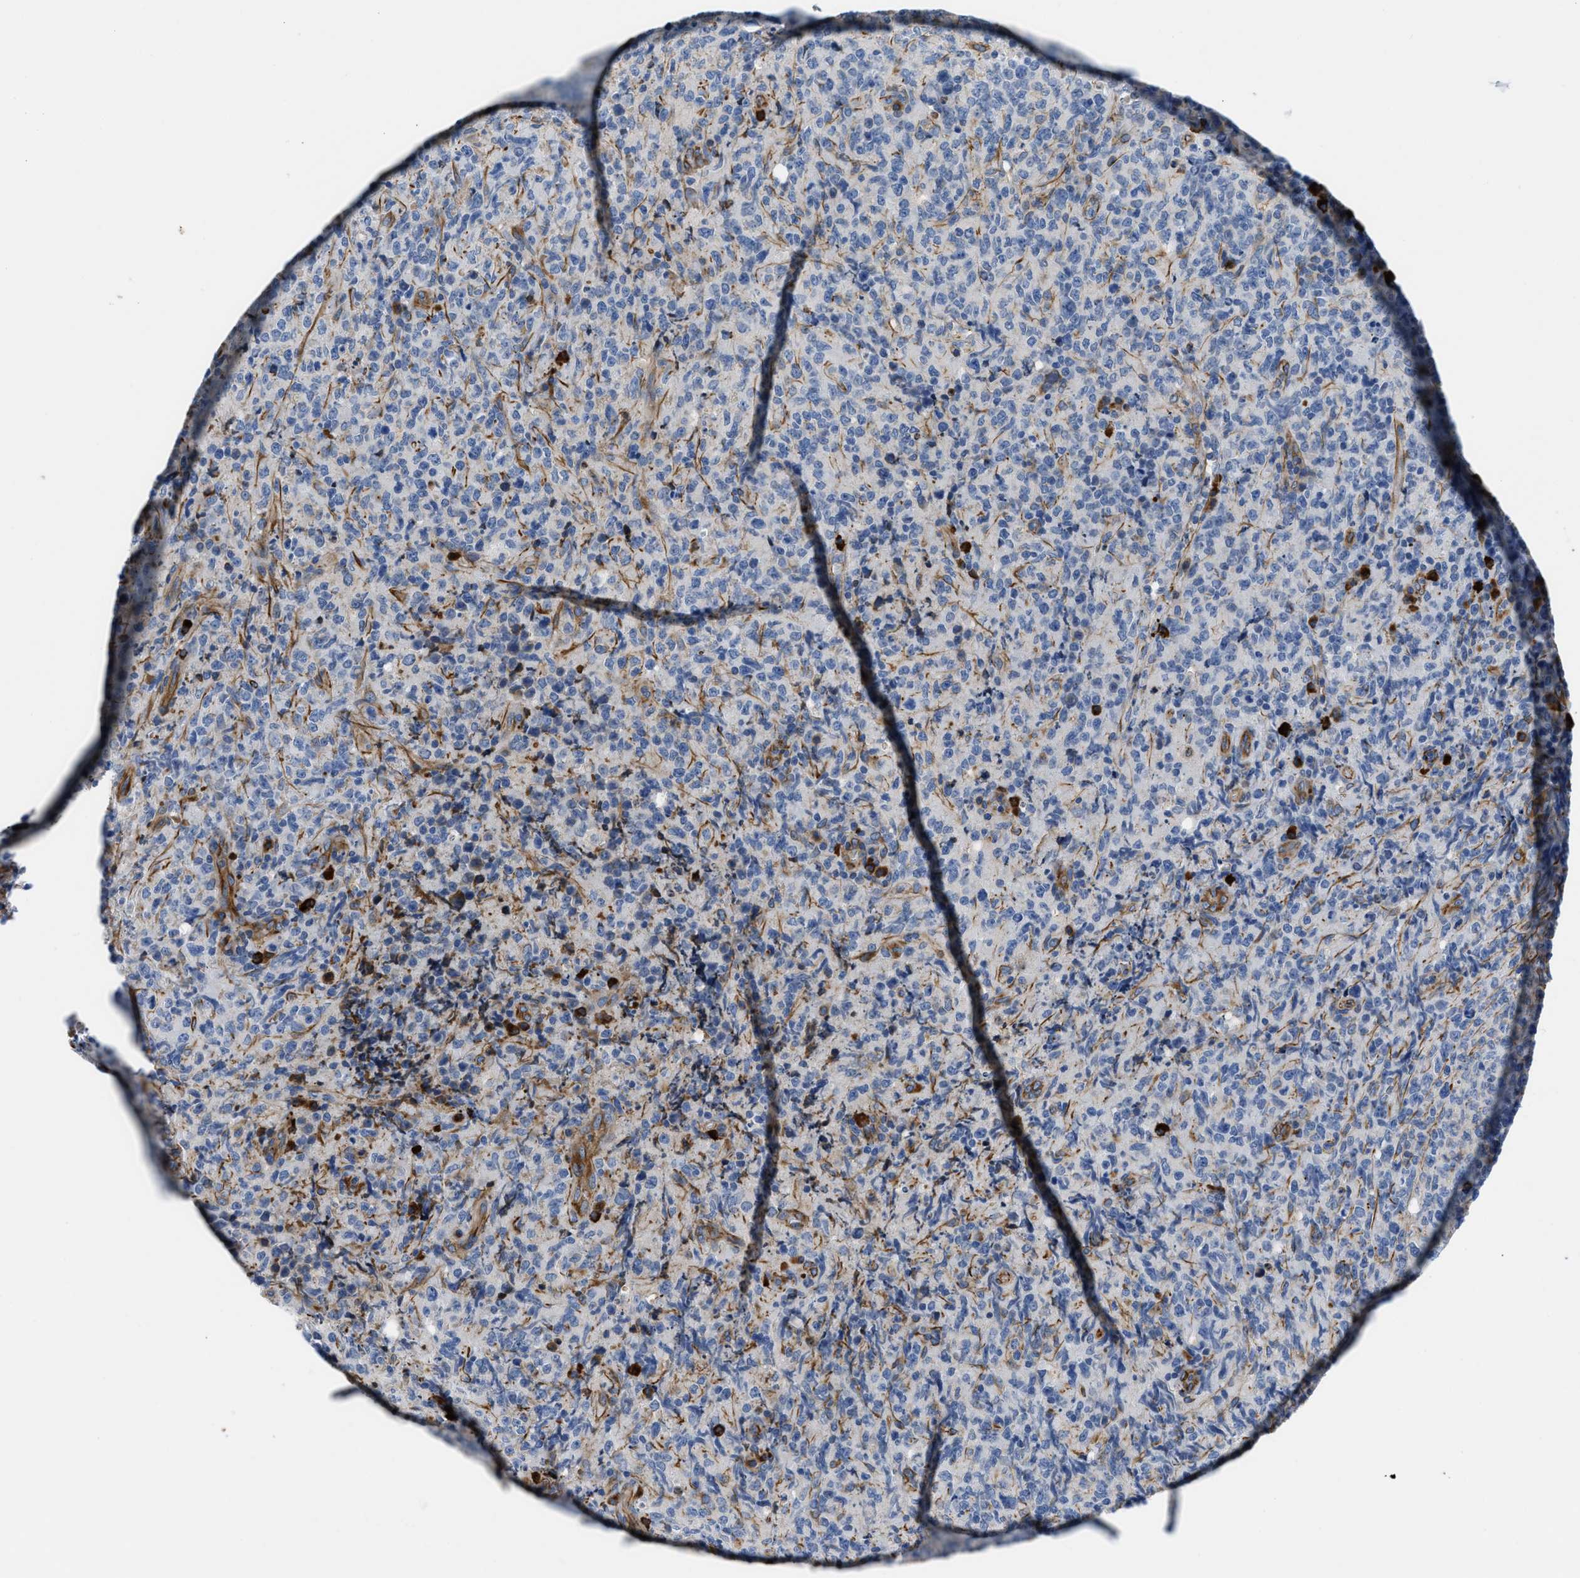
{"staining": {"intensity": "negative", "quantity": "none", "location": "none"}, "tissue": "lymphoma", "cell_type": "Tumor cells", "image_type": "cancer", "snomed": [{"axis": "morphology", "description": "Malignant lymphoma, non-Hodgkin's type, High grade"}, {"axis": "topography", "description": "Tonsil"}], "caption": "DAB (3,3'-diaminobenzidine) immunohistochemical staining of human lymphoma displays no significant expression in tumor cells.", "gene": "HSPG2", "patient": {"sex": "female", "age": 36}}